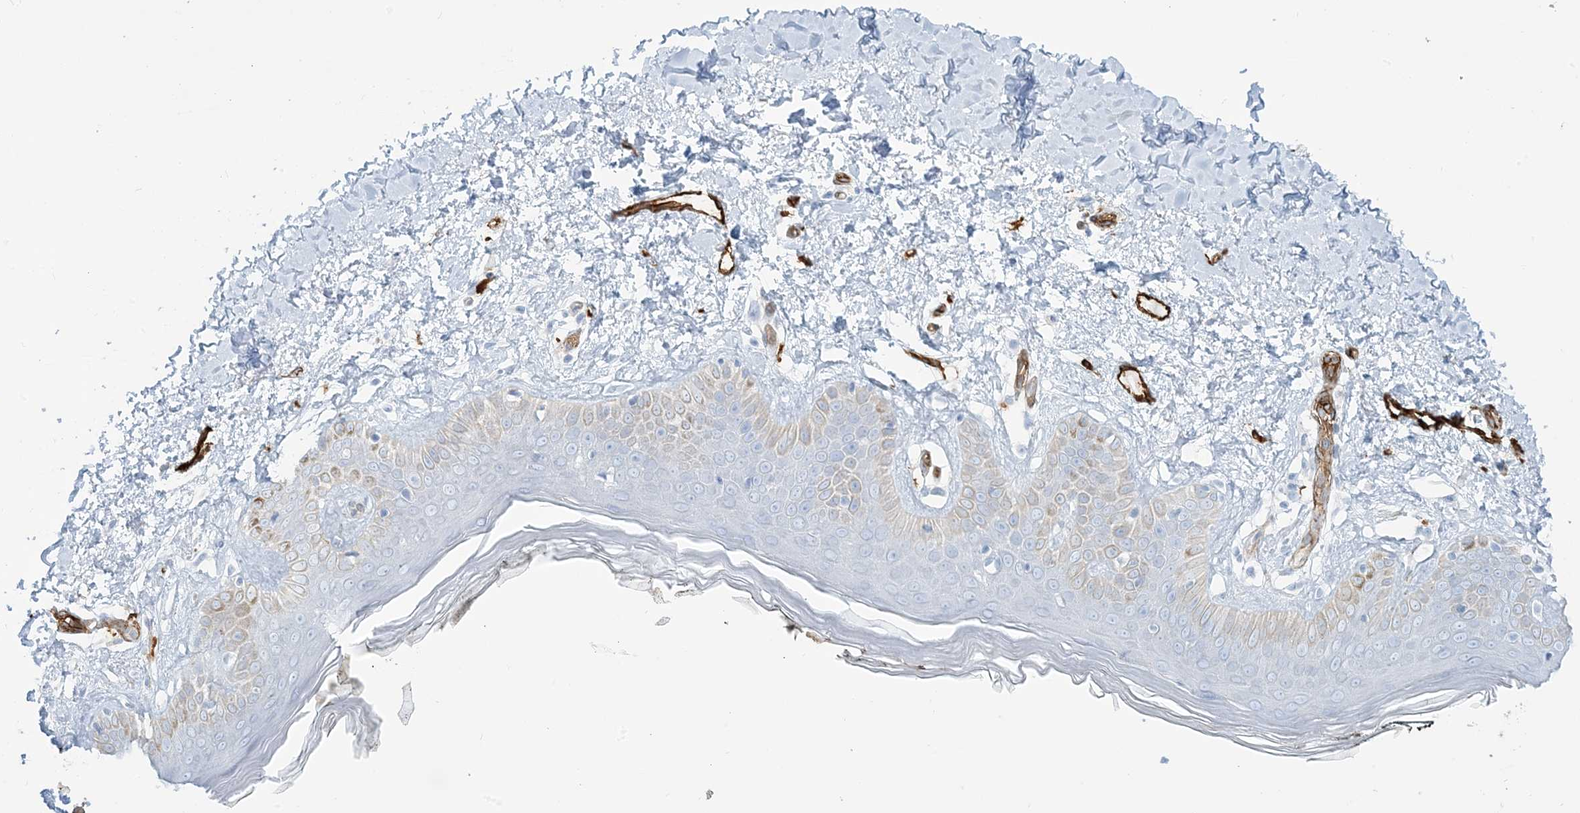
{"staining": {"intensity": "negative", "quantity": "none", "location": "none"}, "tissue": "skin", "cell_type": "Fibroblasts", "image_type": "normal", "snomed": [{"axis": "morphology", "description": "Normal tissue, NOS"}, {"axis": "topography", "description": "Skin"}], "caption": "Immunohistochemistry histopathology image of benign skin stained for a protein (brown), which reveals no staining in fibroblasts. (Brightfield microscopy of DAB (3,3'-diaminobenzidine) IHC at high magnification).", "gene": "EPS8L3", "patient": {"sex": "female", "age": 64}}